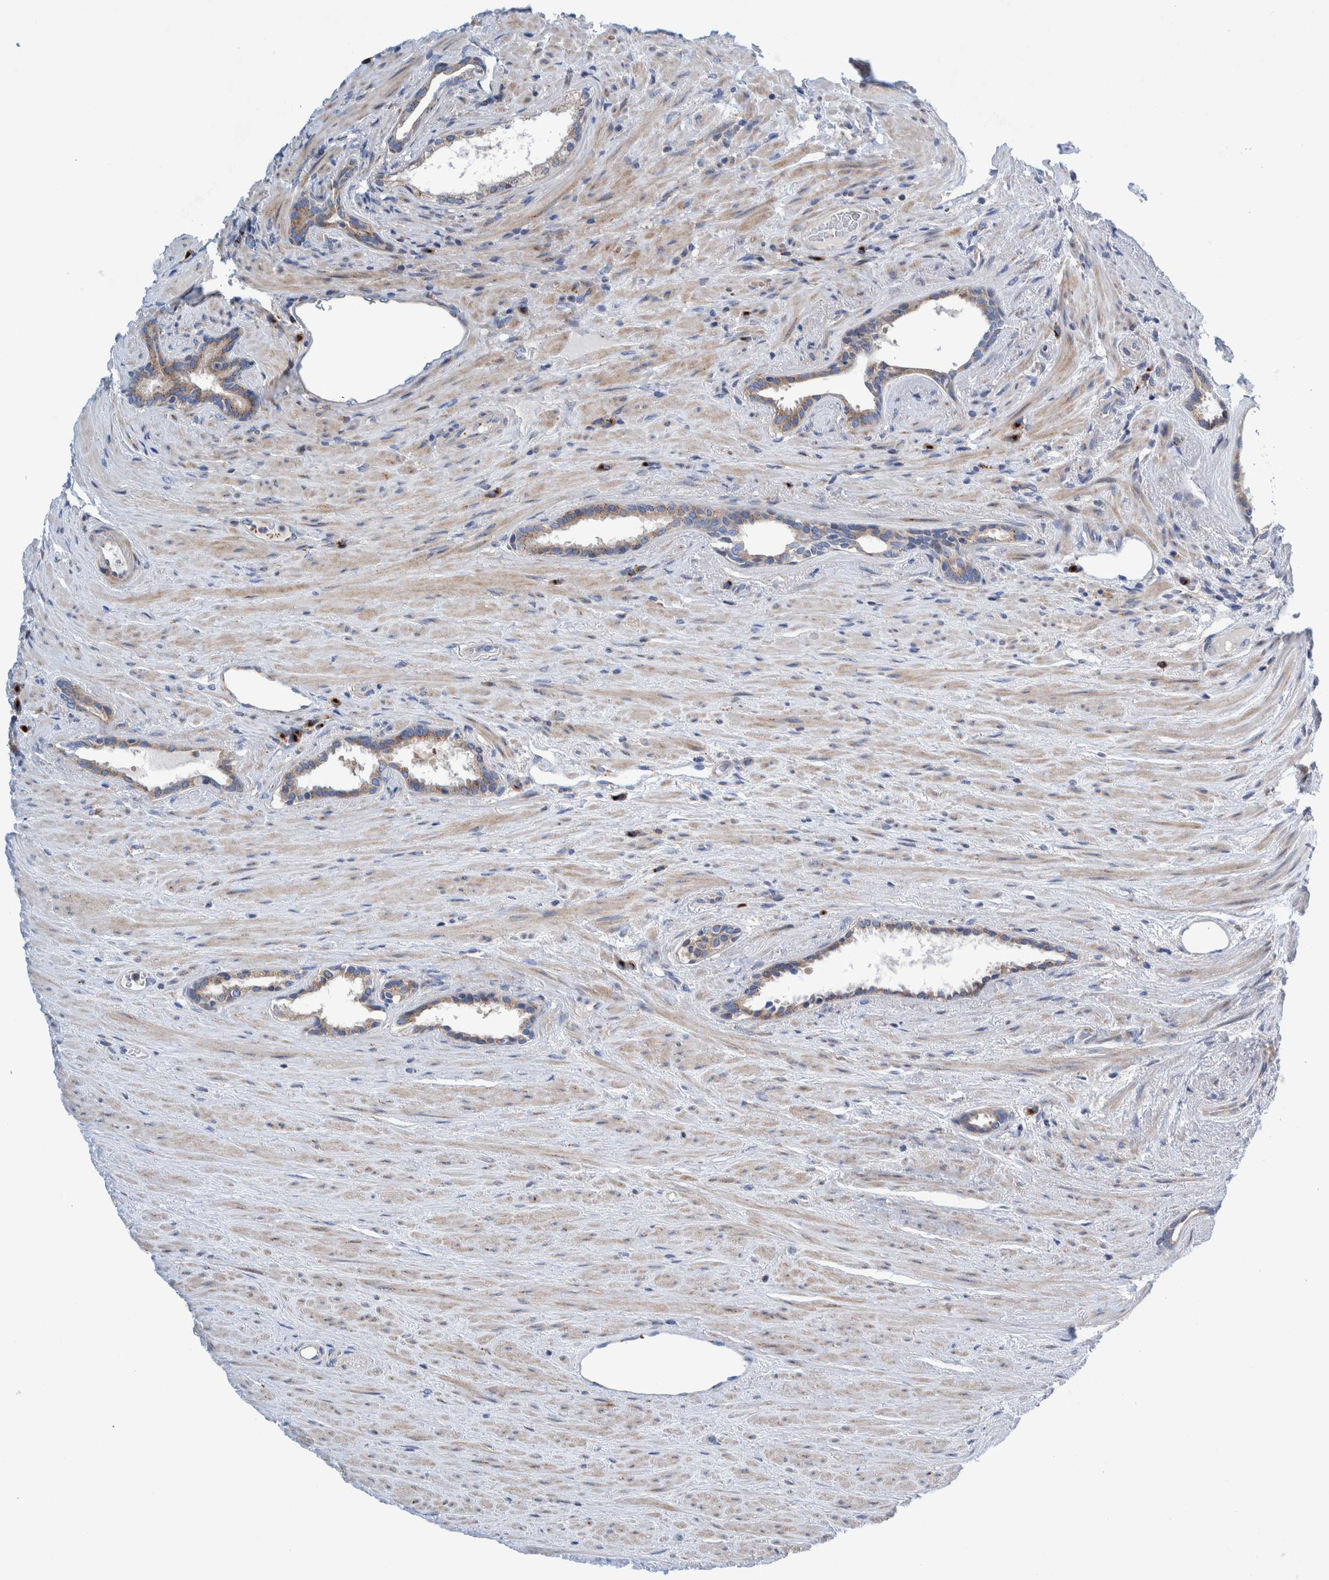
{"staining": {"intensity": "moderate", "quantity": ">75%", "location": "cytoplasmic/membranous"}, "tissue": "prostate cancer", "cell_type": "Tumor cells", "image_type": "cancer", "snomed": [{"axis": "morphology", "description": "Adenocarcinoma, High grade"}, {"axis": "topography", "description": "Prostate"}], "caption": "Brown immunohistochemical staining in human prostate cancer displays moderate cytoplasmic/membranous expression in approximately >75% of tumor cells. (DAB IHC, brown staining for protein, blue staining for nuclei).", "gene": "TRIM58", "patient": {"sex": "male", "age": 71}}